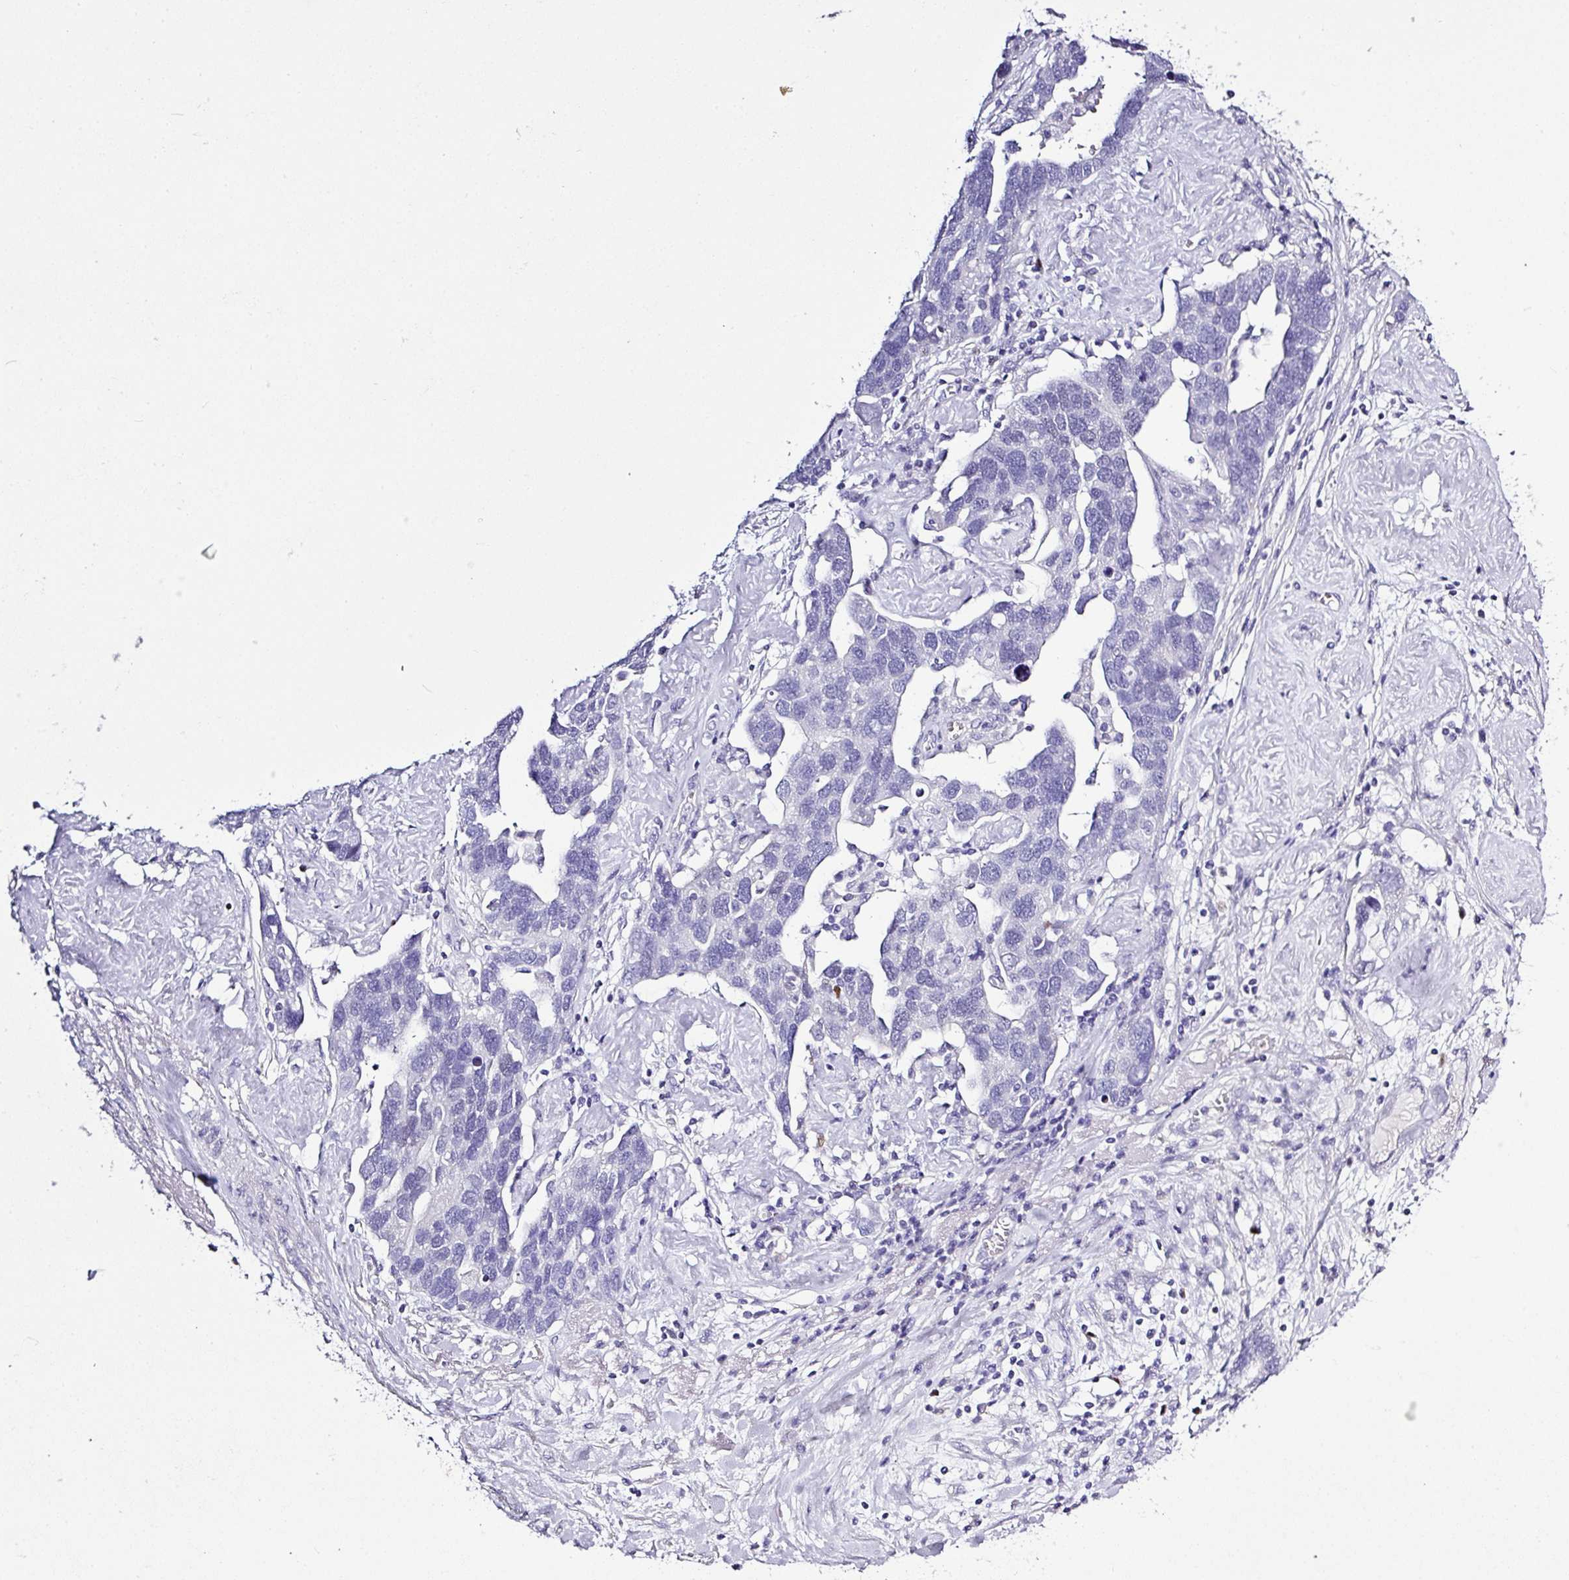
{"staining": {"intensity": "negative", "quantity": "none", "location": "none"}, "tissue": "ovarian cancer", "cell_type": "Tumor cells", "image_type": "cancer", "snomed": [{"axis": "morphology", "description": "Cystadenocarcinoma, serous, NOS"}, {"axis": "topography", "description": "Ovary"}], "caption": "Serous cystadenocarcinoma (ovarian) was stained to show a protein in brown. There is no significant expression in tumor cells.", "gene": "BCL11A", "patient": {"sex": "female", "age": 54}}